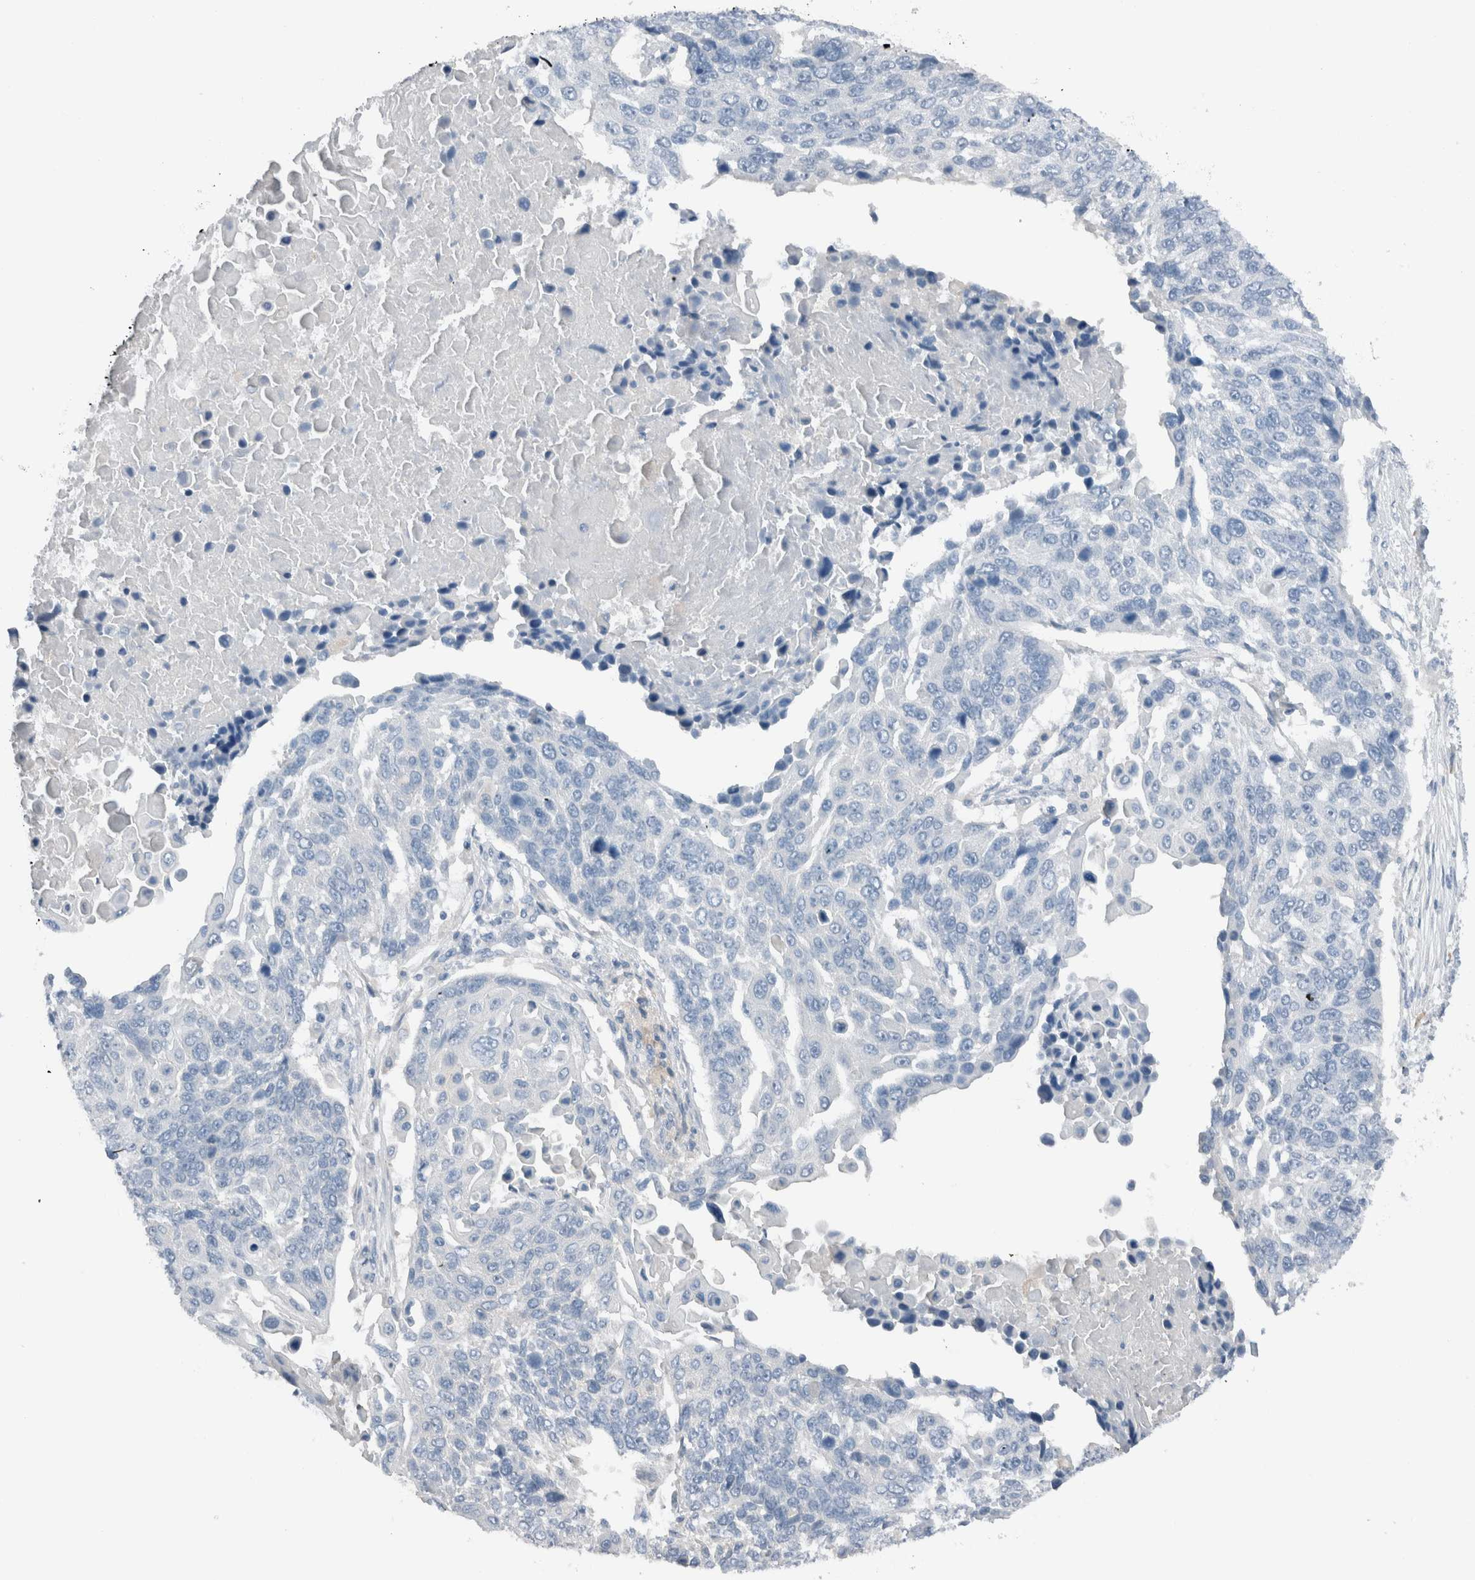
{"staining": {"intensity": "negative", "quantity": "none", "location": "none"}, "tissue": "lung cancer", "cell_type": "Tumor cells", "image_type": "cancer", "snomed": [{"axis": "morphology", "description": "Squamous cell carcinoma, NOS"}, {"axis": "topography", "description": "Lung"}], "caption": "The histopathology image displays no significant expression in tumor cells of lung squamous cell carcinoma.", "gene": "DUOX1", "patient": {"sex": "male", "age": 66}}